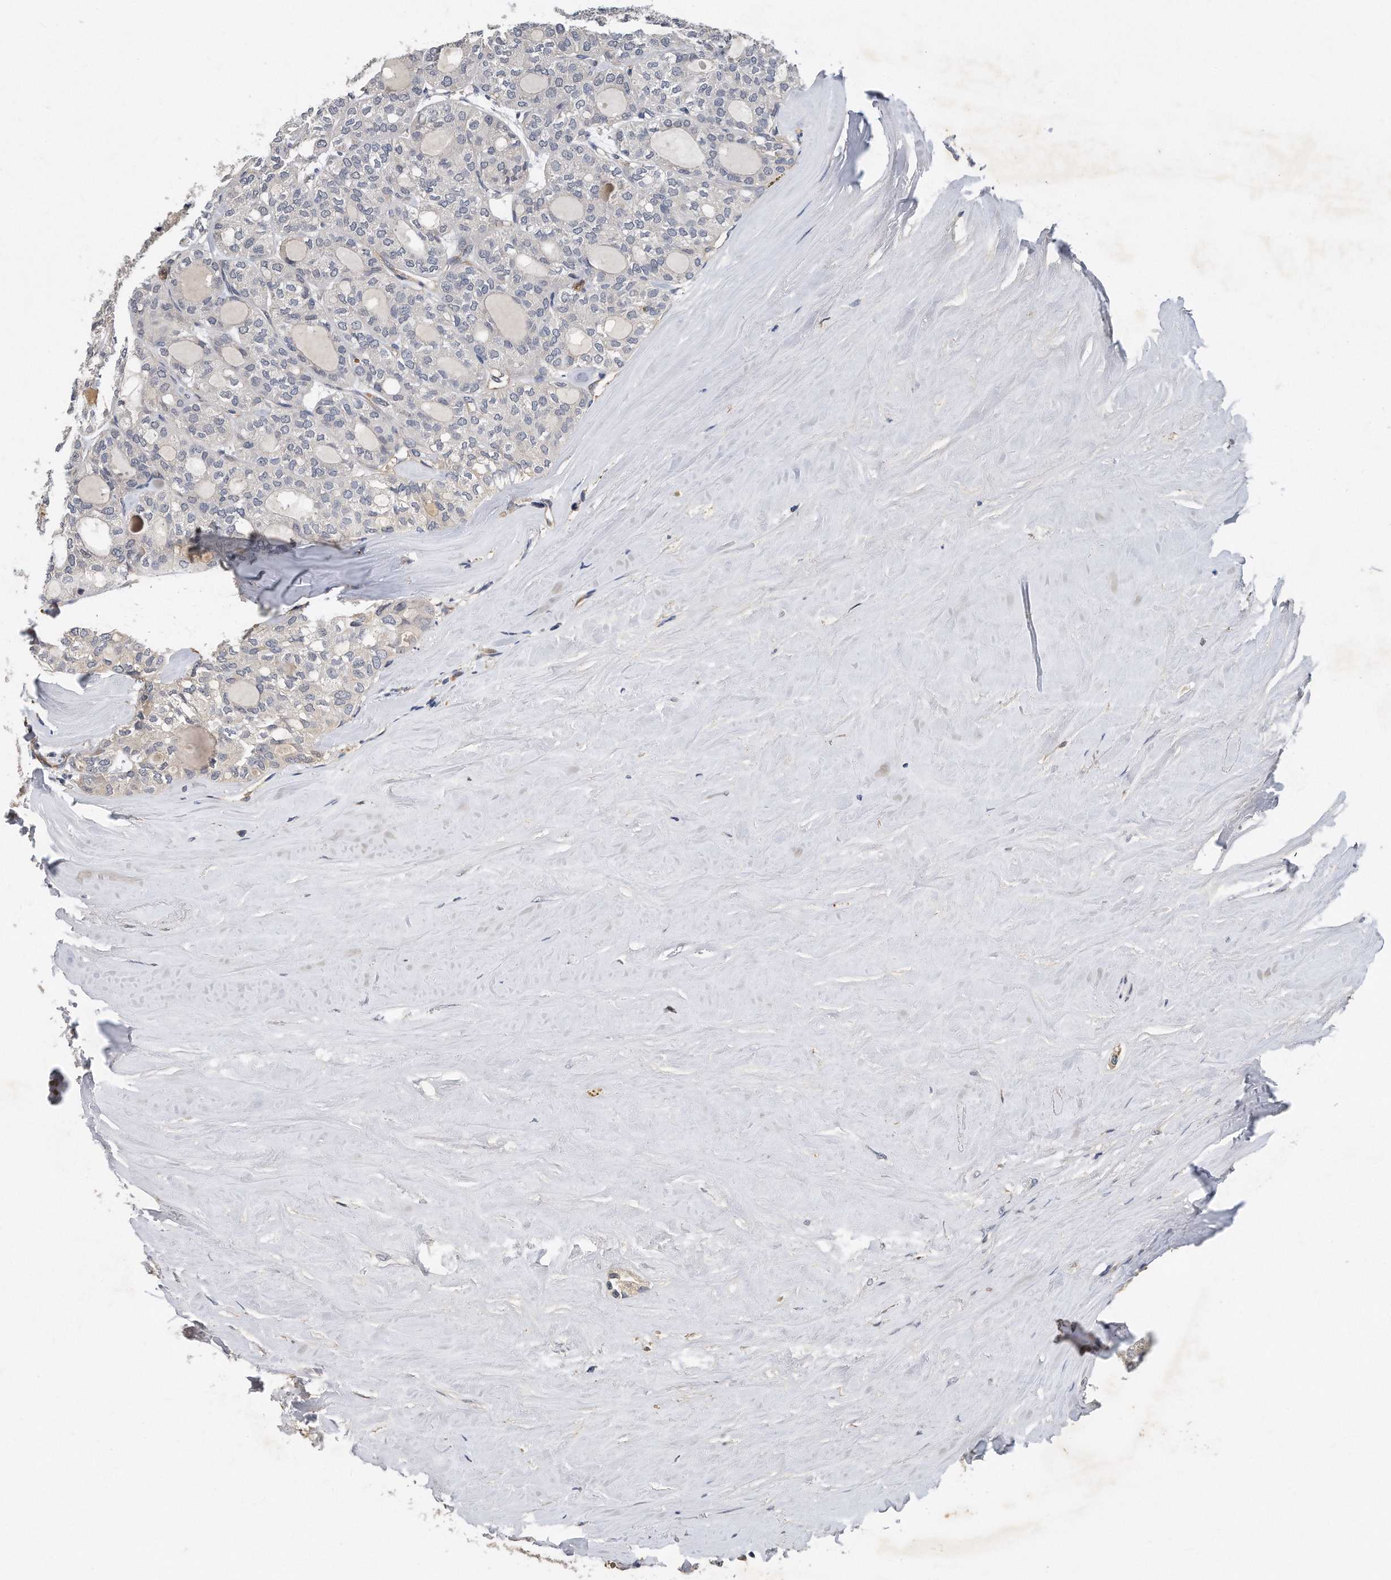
{"staining": {"intensity": "negative", "quantity": "none", "location": "none"}, "tissue": "thyroid cancer", "cell_type": "Tumor cells", "image_type": "cancer", "snomed": [{"axis": "morphology", "description": "Follicular adenoma carcinoma, NOS"}, {"axis": "topography", "description": "Thyroid gland"}], "caption": "A micrograph of human thyroid cancer is negative for staining in tumor cells.", "gene": "HOMER3", "patient": {"sex": "male", "age": 75}}